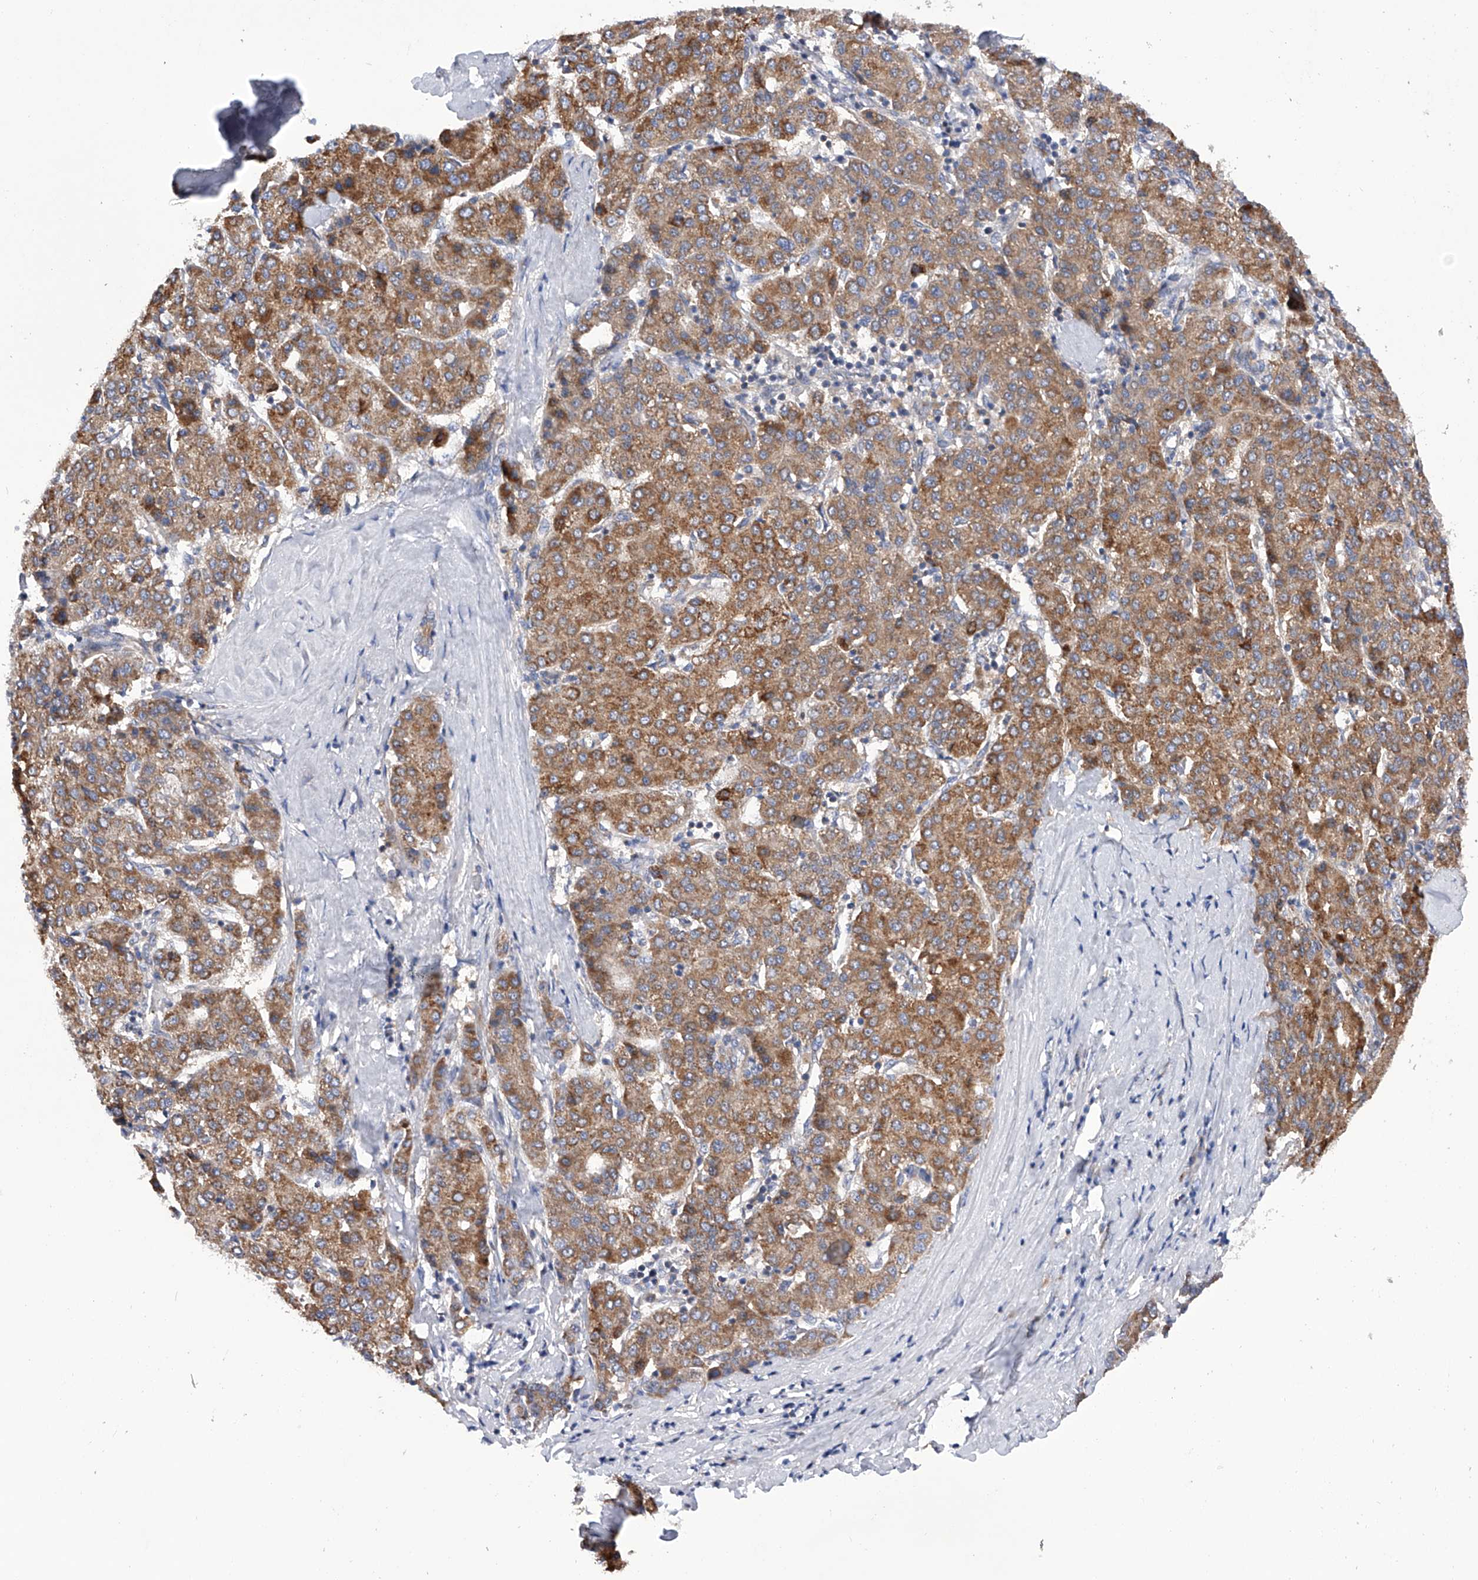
{"staining": {"intensity": "moderate", "quantity": ">75%", "location": "cytoplasmic/membranous"}, "tissue": "liver cancer", "cell_type": "Tumor cells", "image_type": "cancer", "snomed": [{"axis": "morphology", "description": "Carcinoma, Hepatocellular, NOS"}, {"axis": "topography", "description": "Liver"}], "caption": "This image displays immunohistochemistry staining of human liver cancer, with medium moderate cytoplasmic/membranous staining in about >75% of tumor cells.", "gene": "MLYCD", "patient": {"sex": "male", "age": 65}}